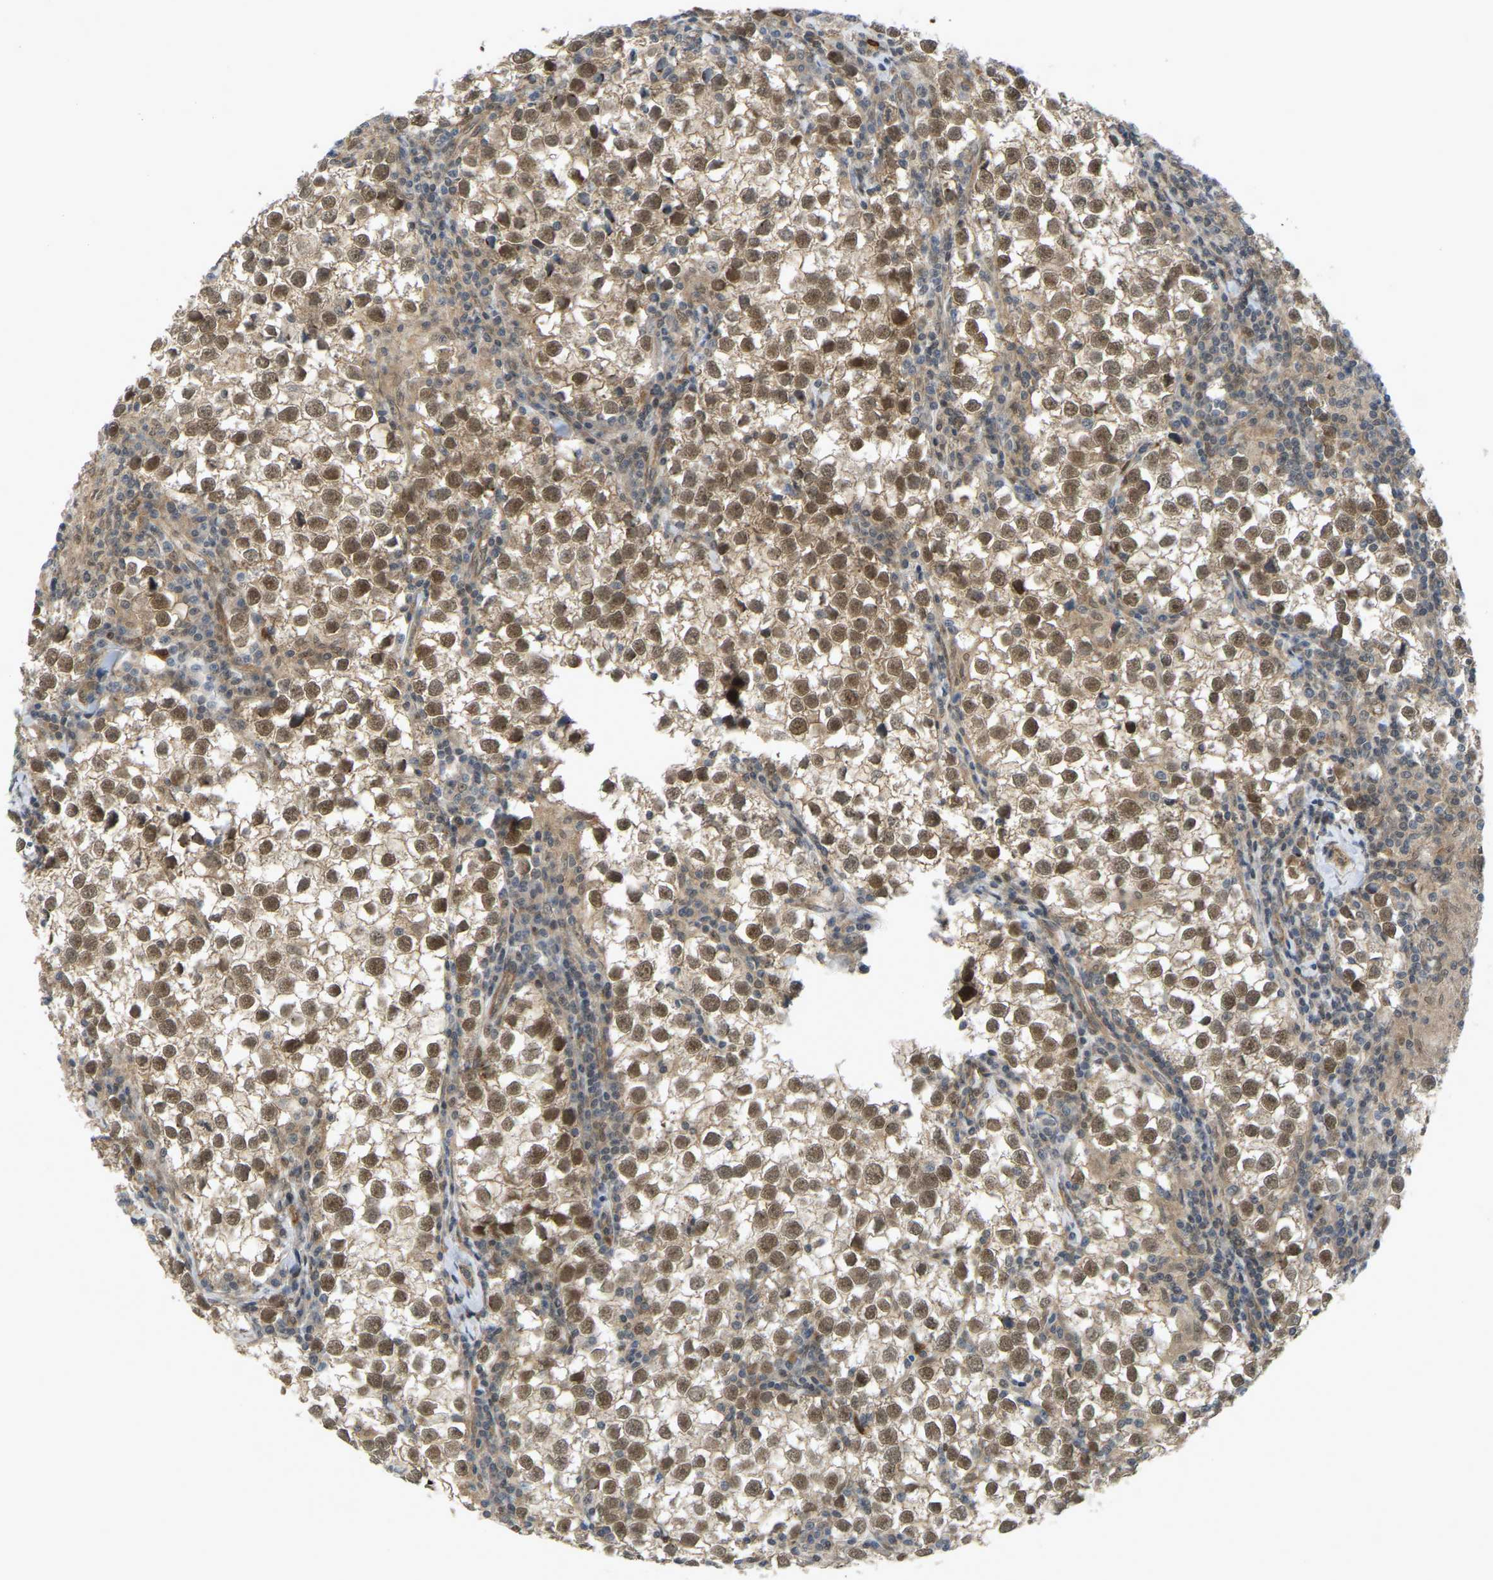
{"staining": {"intensity": "moderate", "quantity": ">75%", "location": "nuclear"}, "tissue": "testis cancer", "cell_type": "Tumor cells", "image_type": "cancer", "snomed": [{"axis": "morphology", "description": "Seminoma, NOS"}, {"axis": "morphology", "description": "Carcinoma, Embryonal, NOS"}, {"axis": "topography", "description": "Testis"}], "caption": "IHC (DAB) staining of human seminoma (testis) demonstrates moderate nuclear protein staining in about >75% of tumor cells.", "gene": "SERPINB5", "patient": {"sex": "male", "age": 36}}